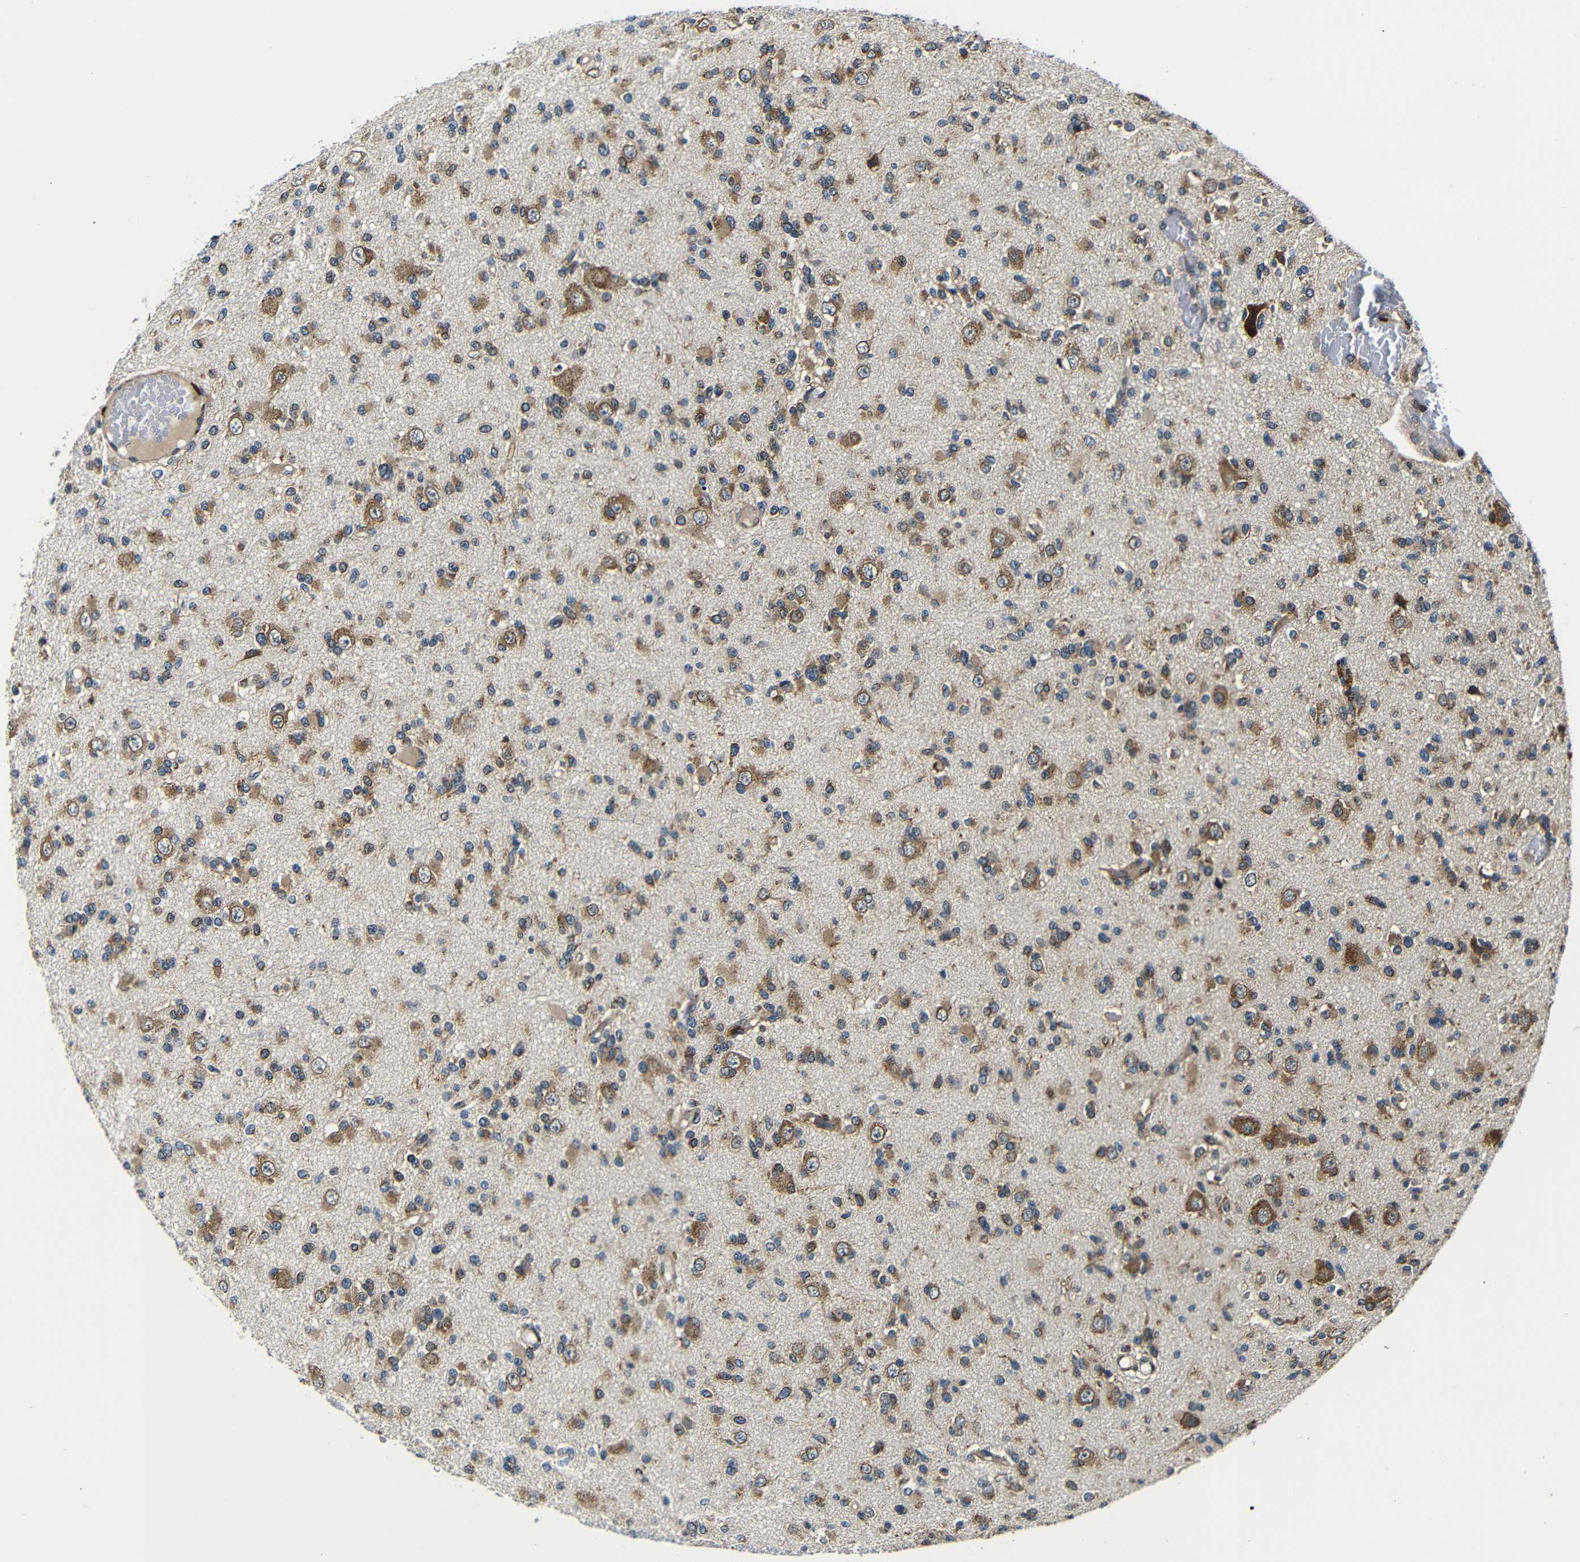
{"staining": {"intensity": "moderate", "quantity": ">75%", "location": "cytoplasmic/membranous"}, "tissue": "glioma", "cell_type": "Tumor cells", "image_type": "cancer", "snomed": [{"axis": "morphology", "description": "Glioma, malignant, Low grade"}, {"axis": "topography", "description": "Brain"}], "caption": "Tumor cells exhibit medium levels of moderate cytoplasmic/membranous positivity in about >75% of cells in human malignant glioma (low-grade). (DAB (3,3'-diaminobenzidine) = brown stain, brightfield microscopy at high magnification).", "gene": "ABCE1", "patient": {"sex": "female", "age": 22}}